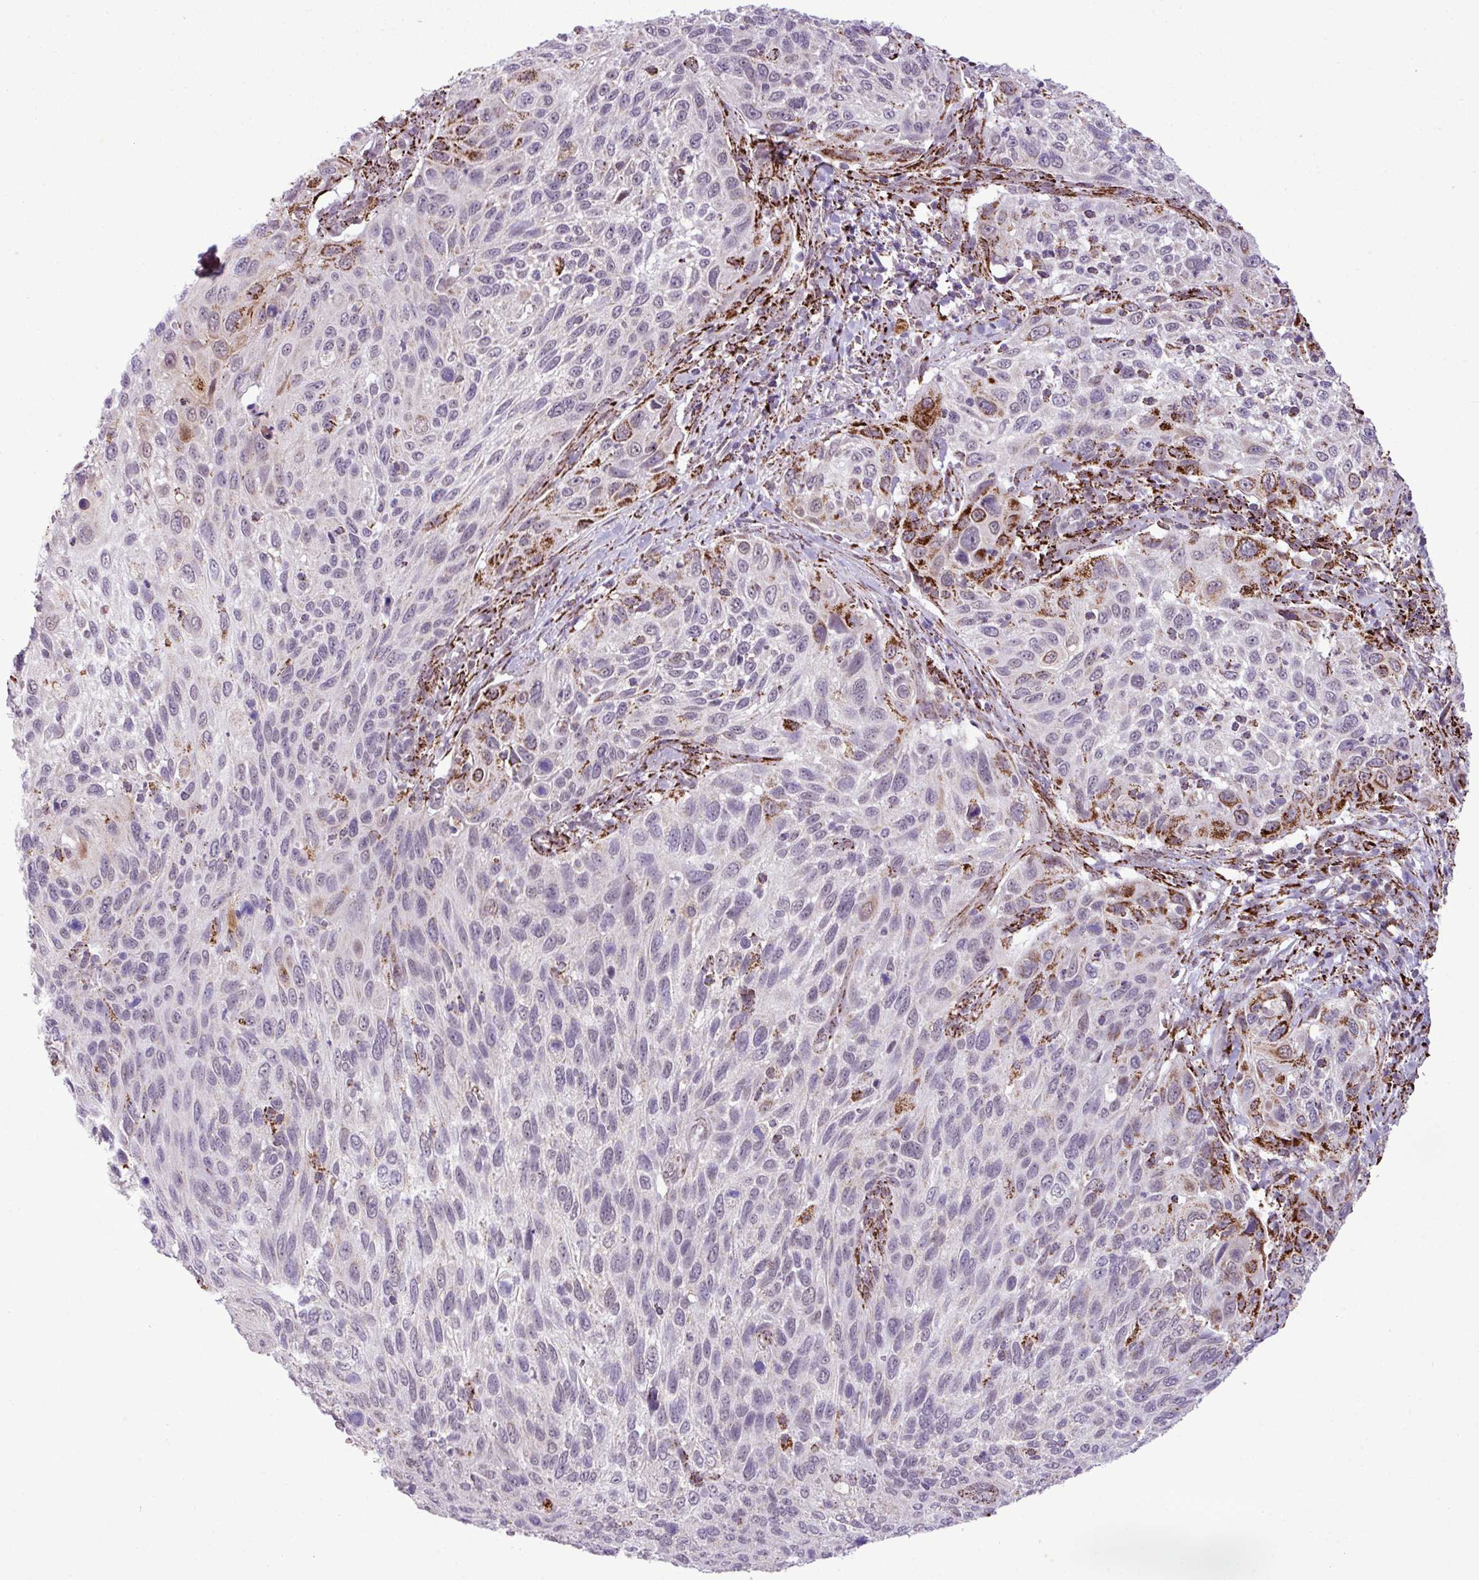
{"staining": {"intensity": "moderate", "quantity": "<25%", "location": "cytoplasmic/membranous"}, "tissue": "cervical cancer", "cell_type": "Tumor cells", "image_type": "cancer", "snomed": [{"axis": "morphology", "description": "Squamous cell carcinoma, NOS"}, {"axis": "topography", "description": "Cervix"}], "caption": "Immunohistochemical staining of squamous cell carcinoma (cervical) demonstrates low levels of moderate cytoplasmic/membranous expression in about <25% of tumor cells. (DAB (3,3'-diaminobenzidine) IHC with brightfield microscopy, high magnification).", "gene": "SGPP1", "patient": {"sex": "female", "age": 70}}